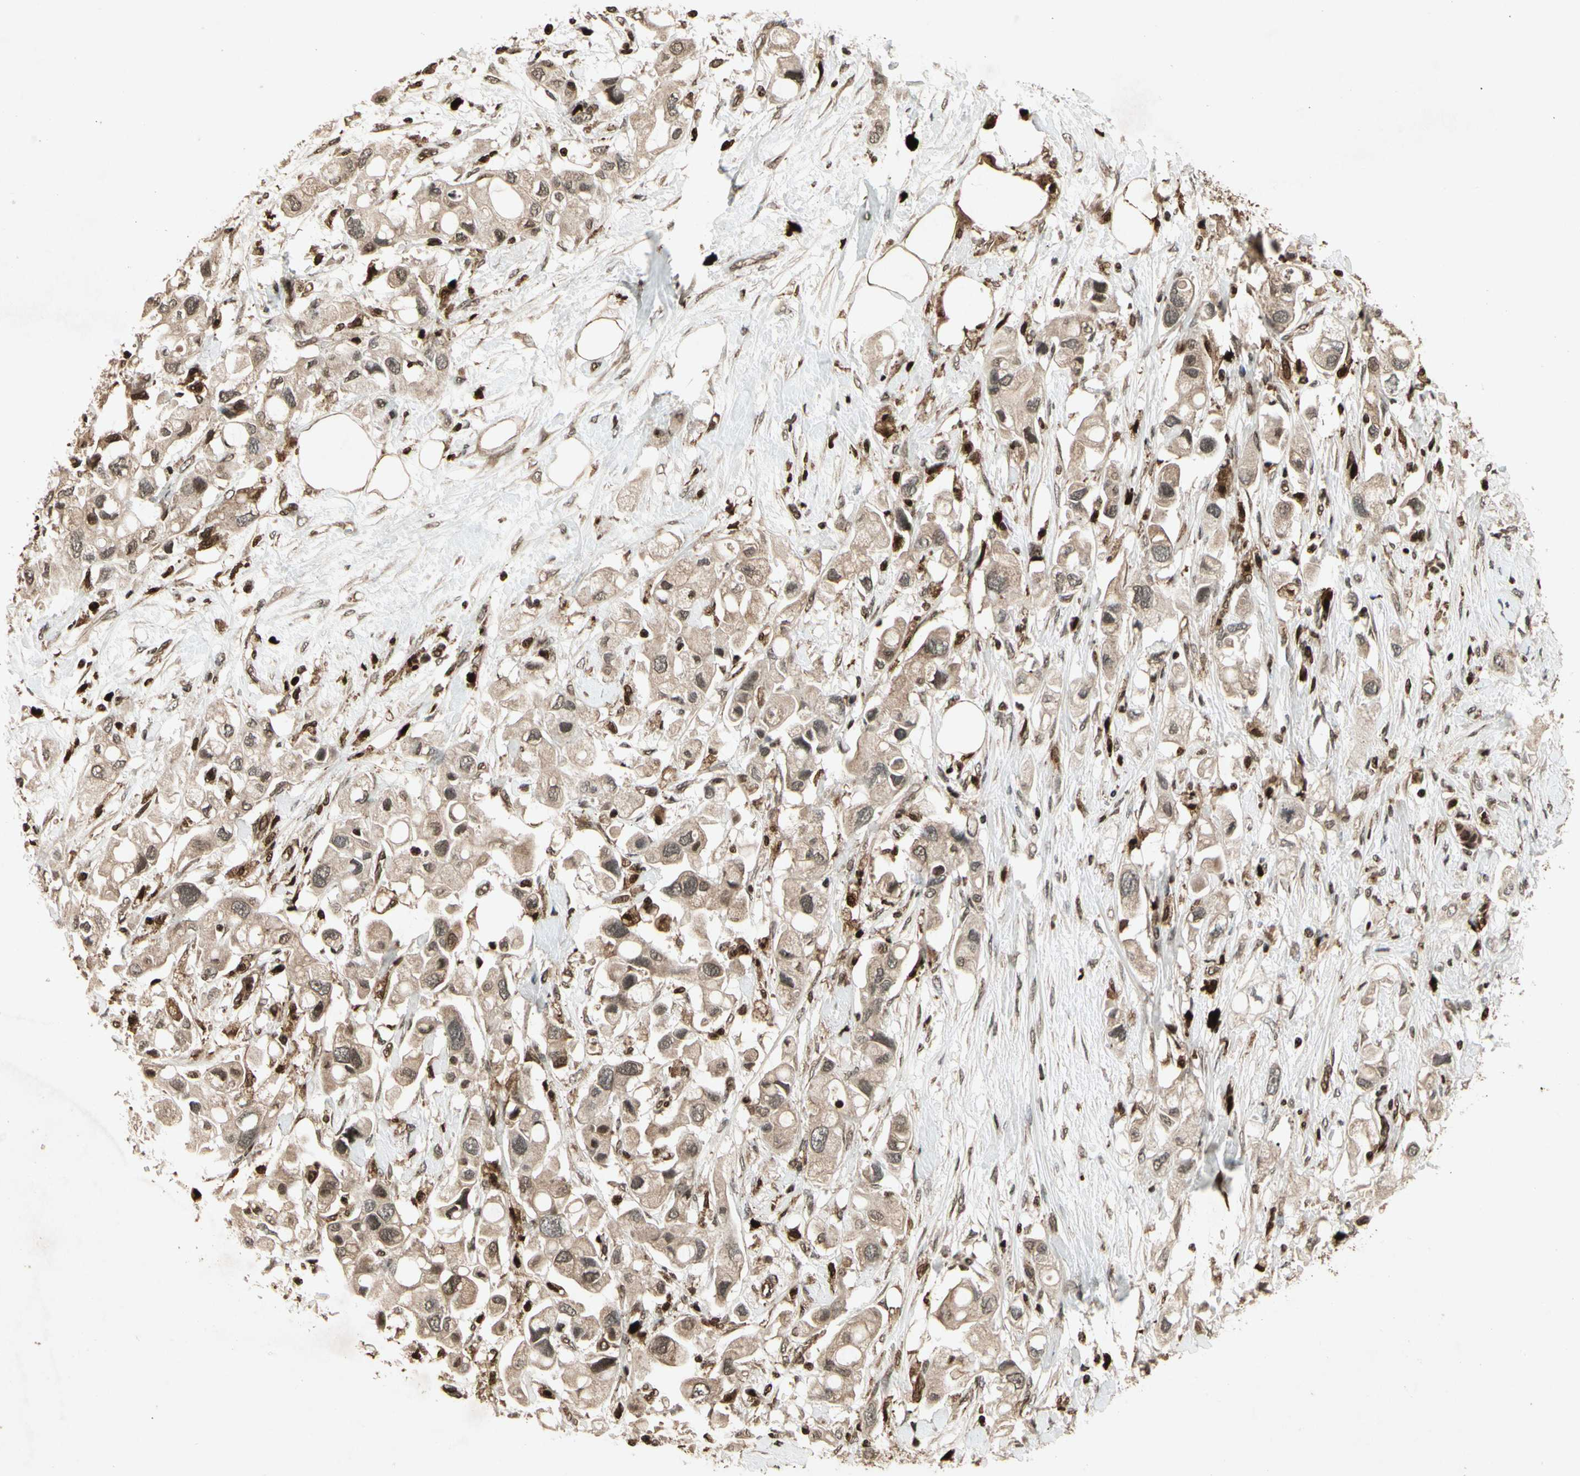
{"staining": {"intensity": "weak", "quantity": ">75%", "location": "cytoplasmic/membranous"}, "tissue": "pancreatic cancer", "cell_type": "Tumor cells", "image_type": "cancer", "snomed": [{"axis": "morphology", "description": "Adenocarcinoma, NOS"}, {"axis": "topography", "description": "Pancreas"}], "caption": "The histopathology image reveals immunohistochemical staining of pancreatic adenocarcinoma. There is weak cytoplasmic/membranous positivity is present in about >75% of tumor cells. The staining was performed using DAB (3,3'-diaminobenzidine), with brown indicating positive protein expression. Nuclei are stained blue with hematoxylin.", "gene": "GLRX", "patient": {"sex": "female", "age": 56}}